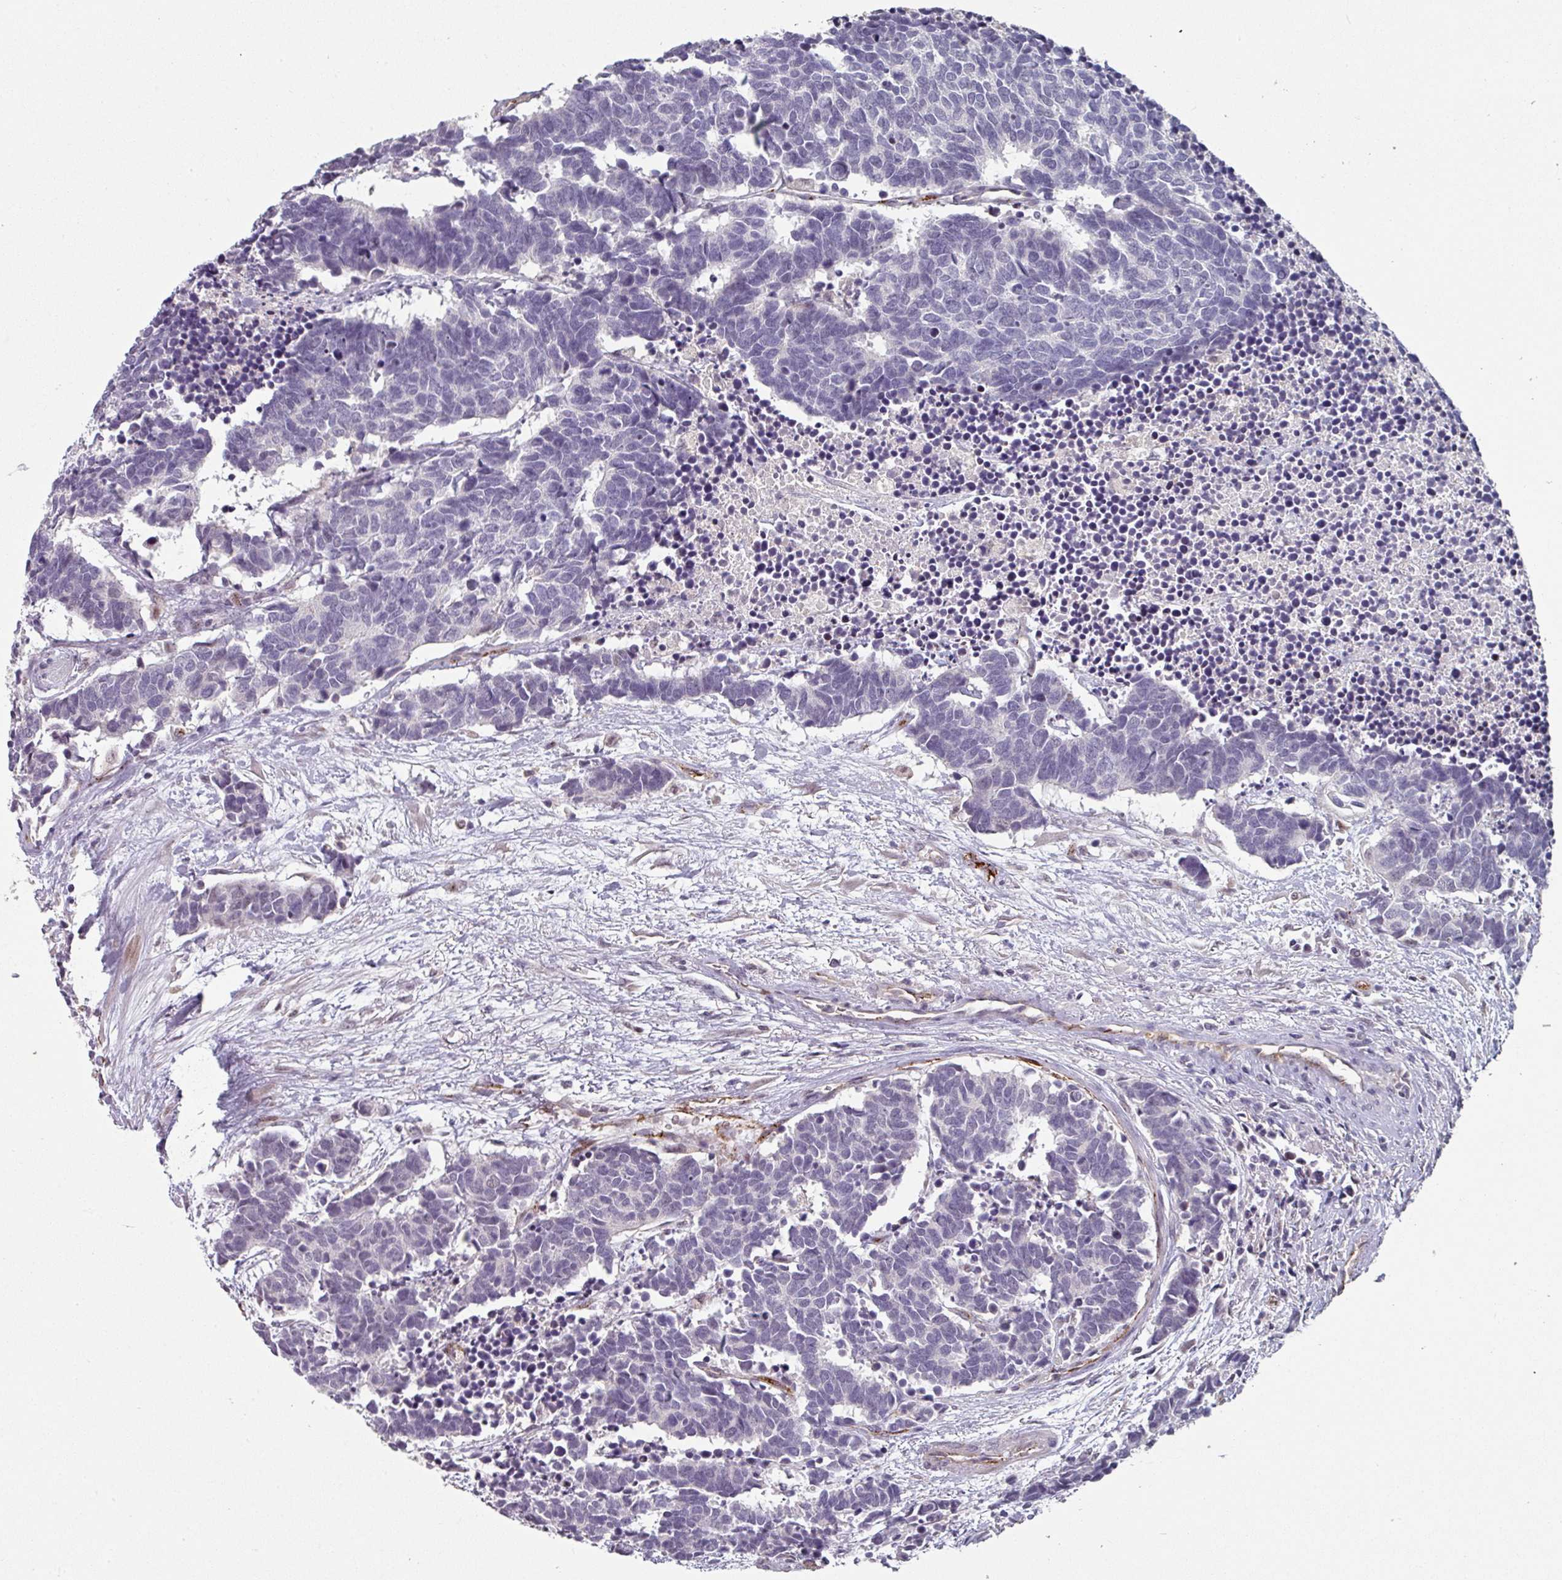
{"staining": {"intensity": "negative", "quantity": "none", "location": "none"}, "tissue": "carcinoid", "cell_type": "Tumor cells", "image_type": "cancer", "snomed": [{"axis": "morphology", "description": "Carcinoma, NOS"}, {"axis": "morphology", "description": "Carcinoid, malignant, NOS"}, {"axis": "topography", "description": "Urinary bladder"}], "caption": "High power microscopy image of an IHC photomicrograph of carcinoid, revealing no significant staining in tumor cells.", "gene": "SIDT2", "patient": {"sex": "male", "age": 57}}